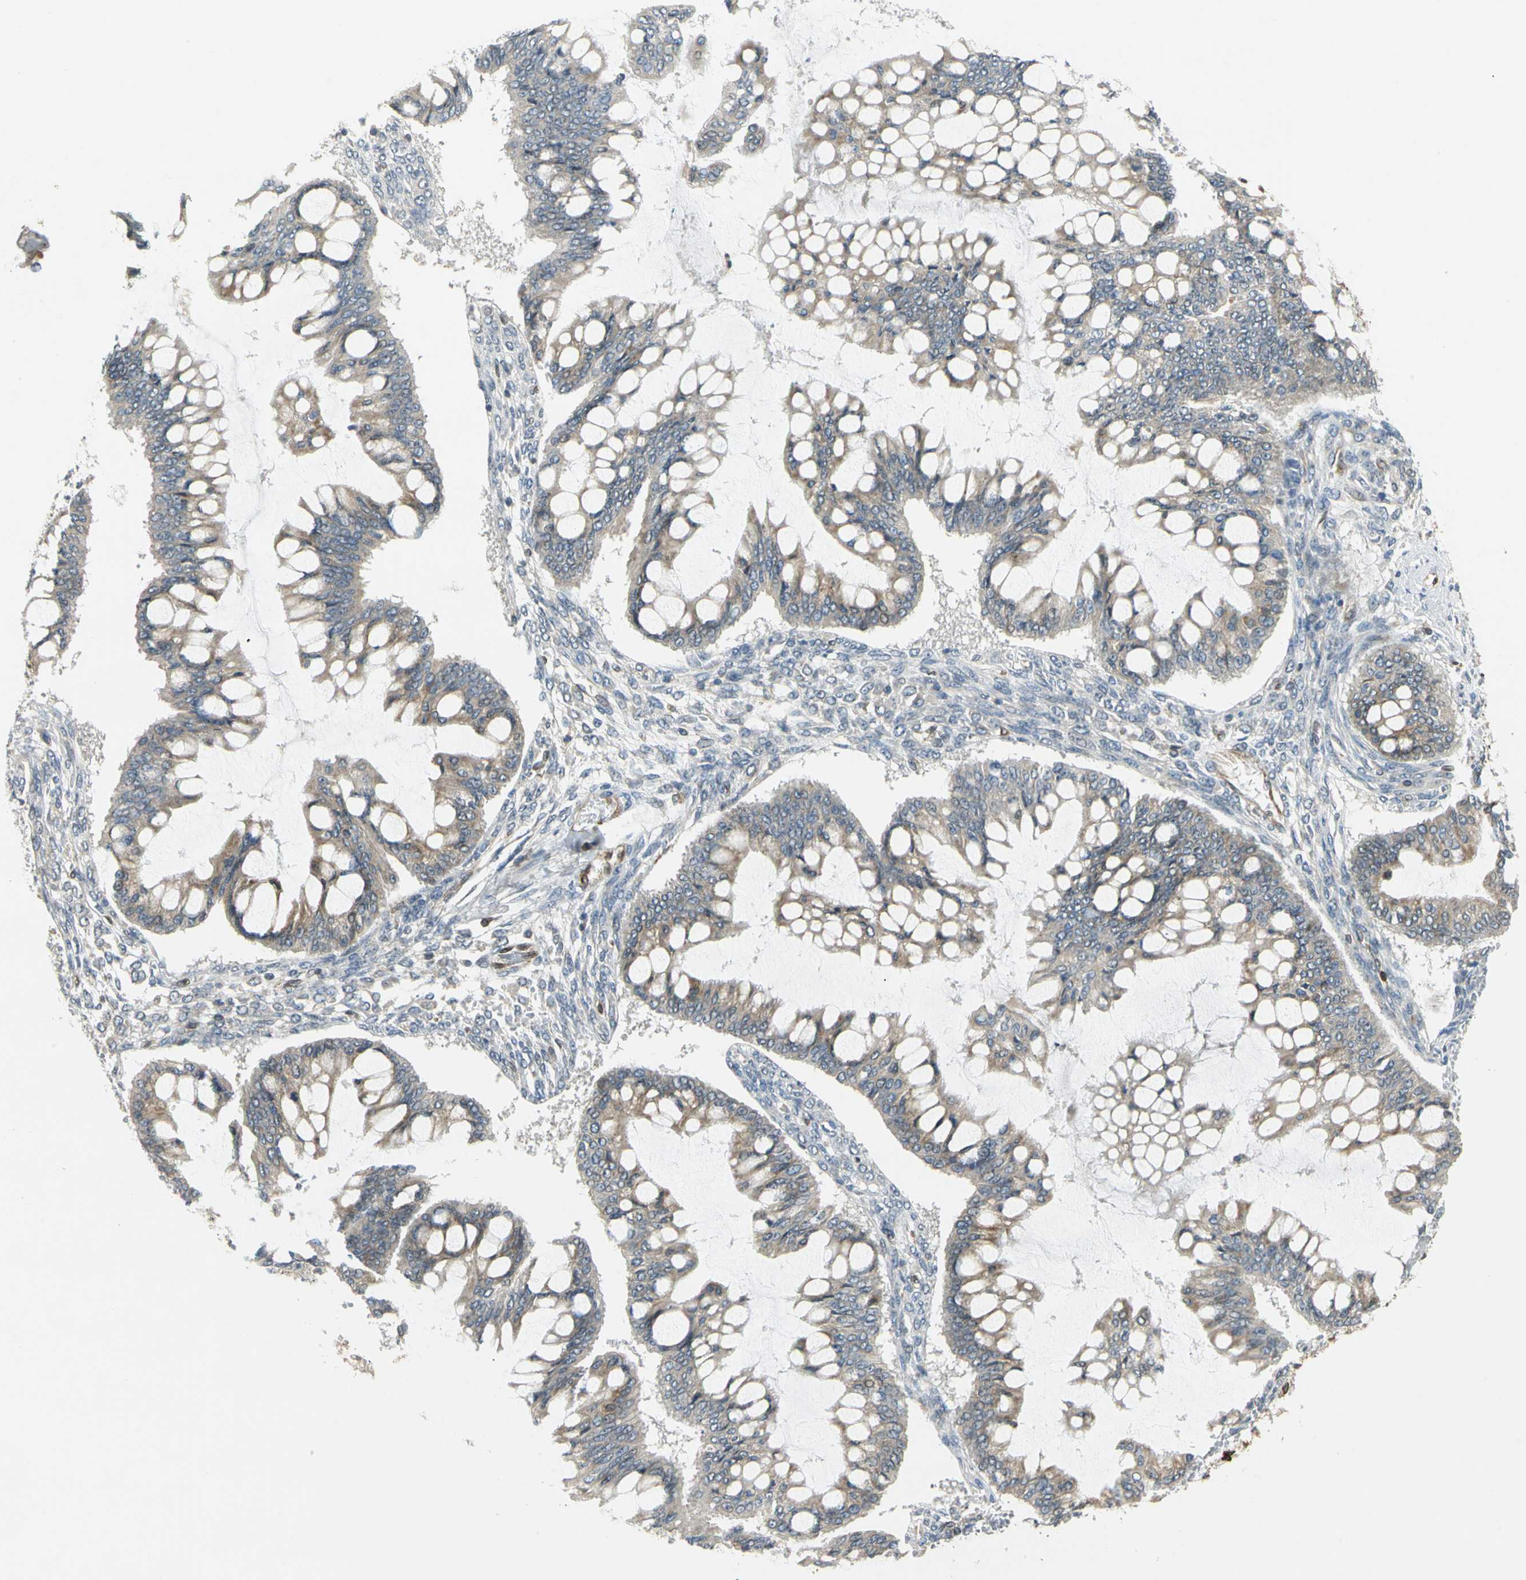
{"staining": {"intensity": "weak", "quantity": ">75%", "location": "cytoplasmic/membranous"}, "tissue": "ovarian cancer", "cell_type": "Tumor cells", "image_type": "cancer", "snomed": [{"axis": "morphology", "description": "Cystadenocarcinoma, mucinous, NOS"}, {"axis": "topography", "description": "Ovary"}], "caption": "A brown stain labels weak cytoplasmic/membranous staining of a protein in ovarian cancer (mucinous cystadenocarcinoma) tumor cells.", "gene": "TAPBP", "patient": {"sex": "female", "age": 73}}